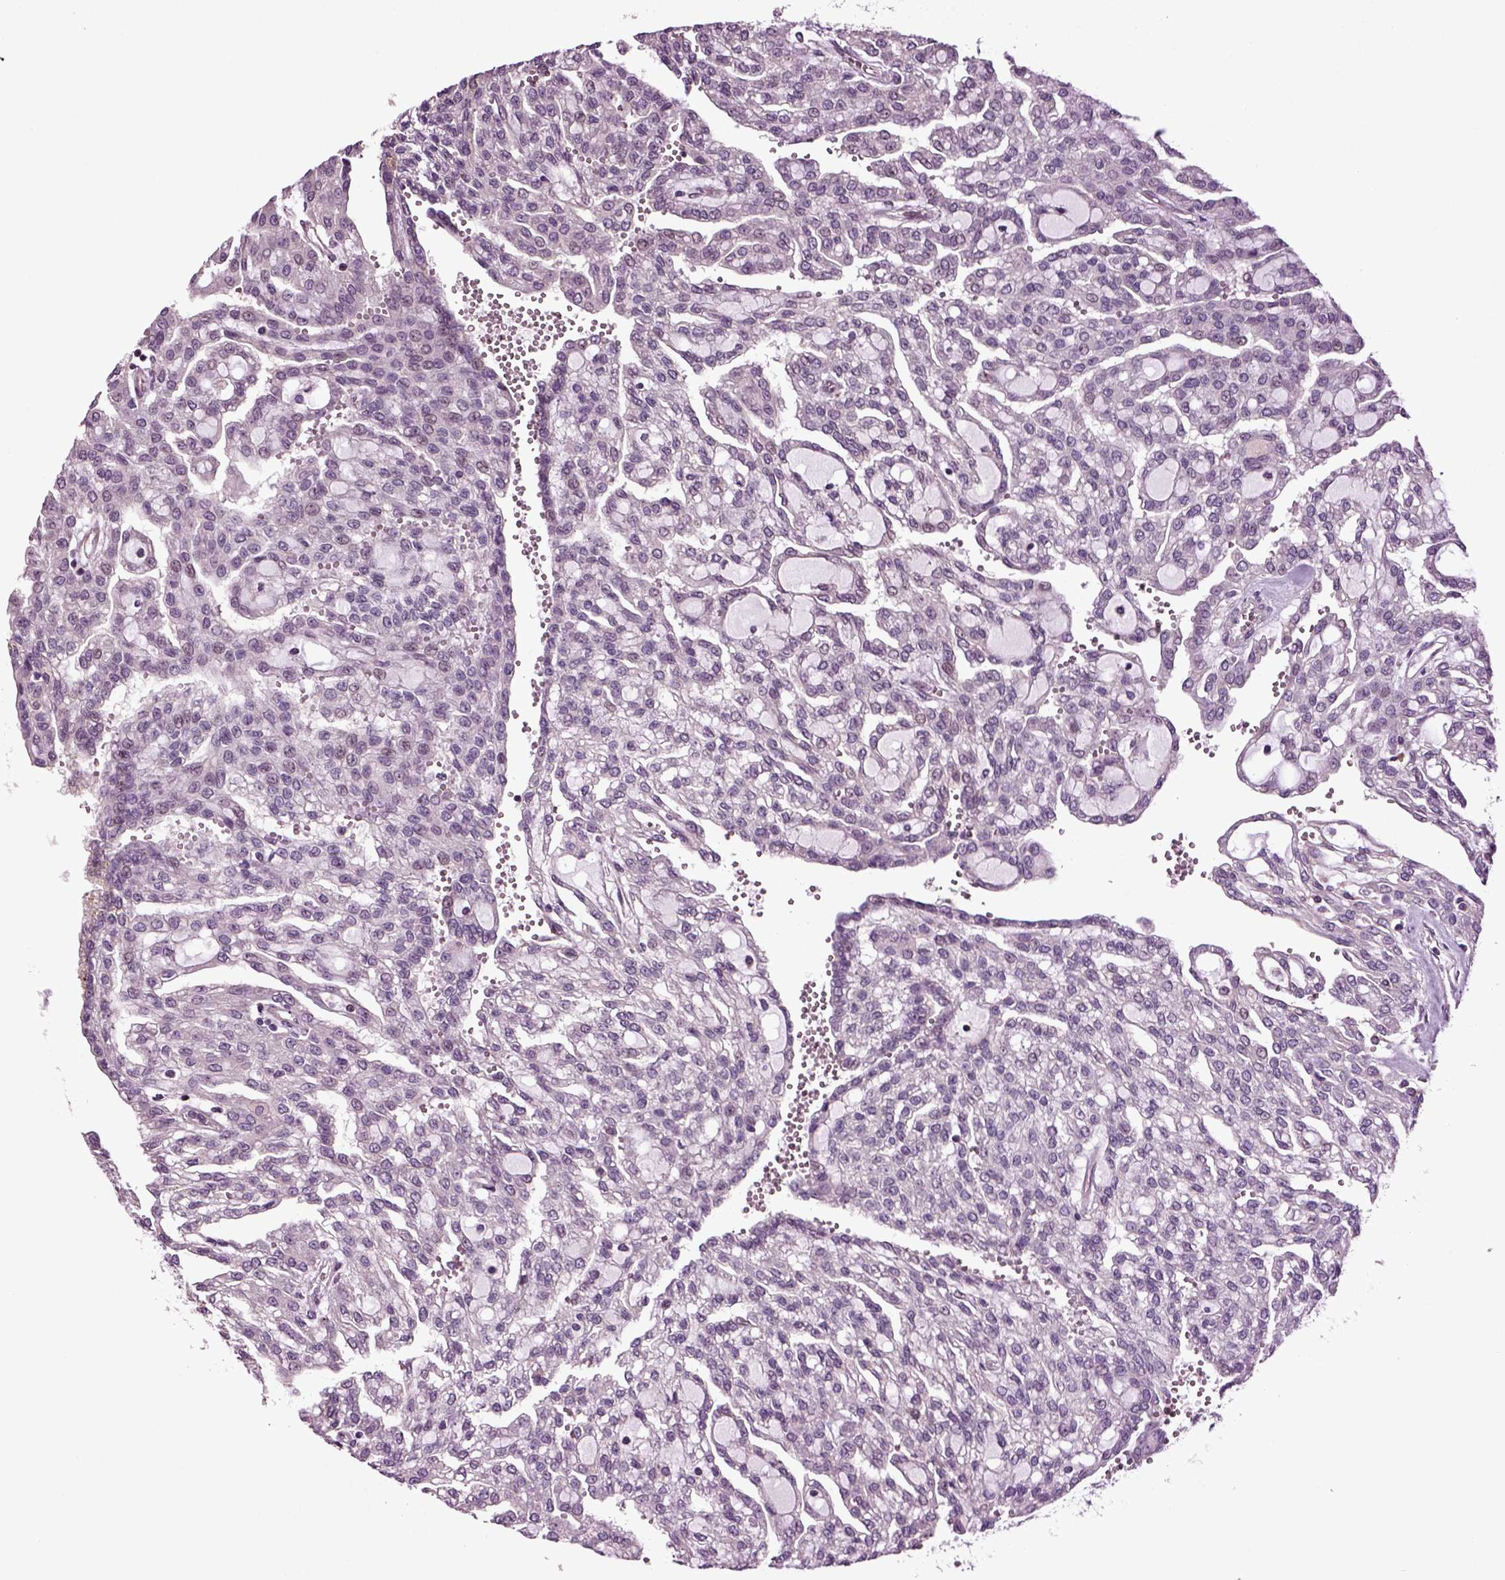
{"staining": {"intensity": "negative", "quantity": "none", "location": "none"}, "tissue": "renal cancer", "cell_type": "Tumor cells", "image_type": "cancer", "snomed": [{"axis": "morphology", "description": "Adenocarcinoma, NOS"}, {"axis": "topography", "description": "Kidney"}], "caption": "Protein analysis of adenocarcinoma (renal) demonstrates no significant positivity in tumor cells.", "gene": "HAGHL", "patient": {"sex": "male", "age": 63}}